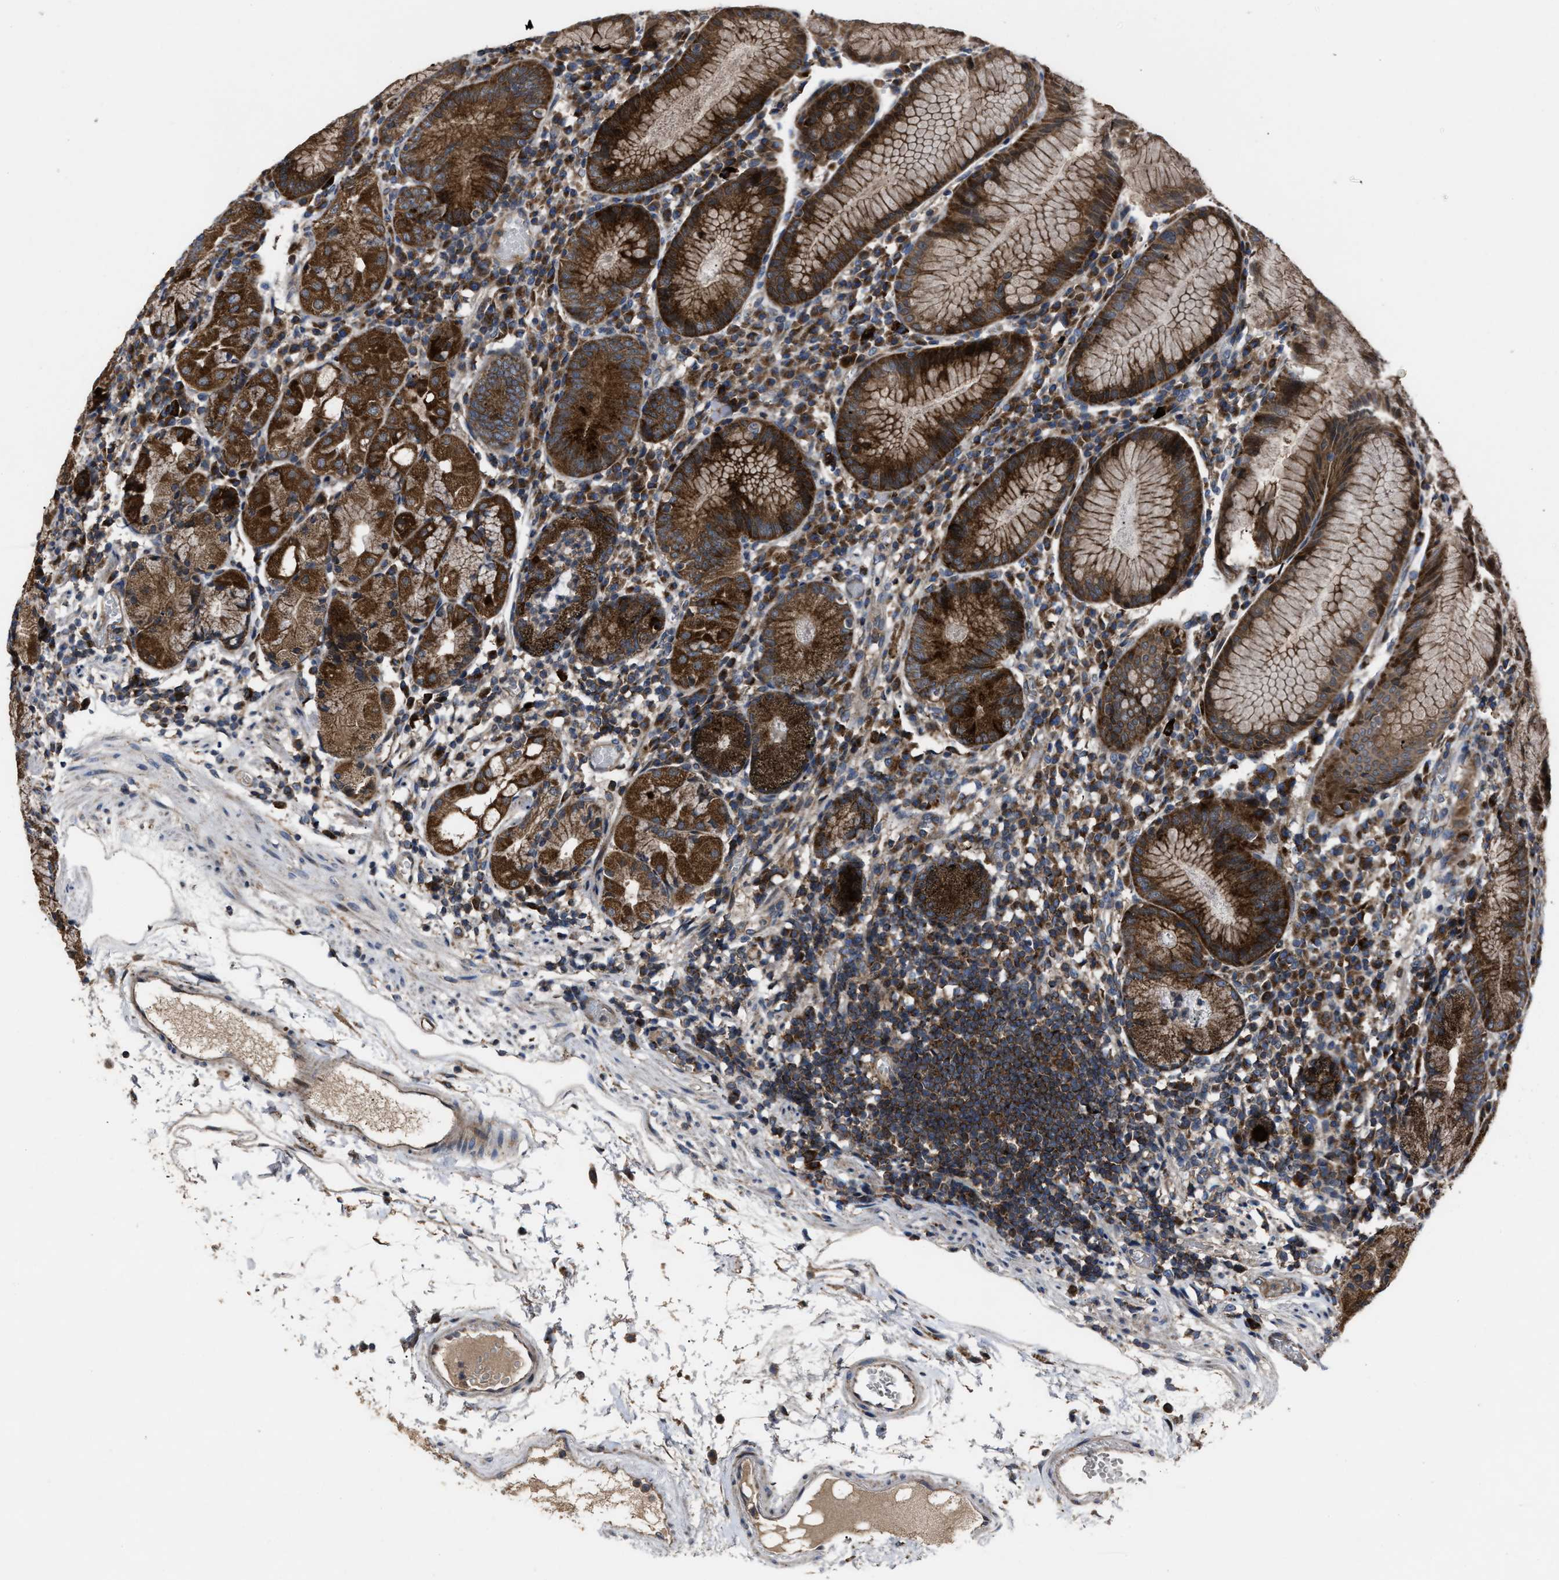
{"staining": {"intensity": "strong", "quantity": ">75%", "location": "cytoplasmic/membranous"}, "tissue": "stomach", "cell_type": "Glandular cells", "image_type": "normal", "snomed": [{"axis": "morphology", "description": "Normal tissue, NOS"}, {"axis": "topography", "description": "Stomach"}, {"axis": "topography", "description": "Stomach, lower"}], "caption": "About >75% of glandular cells in benign human stomach demonstrate strong cytoplasmic/membranous protein expression as visualized by brown immunohistochemical staining.", "gene": "PASK", "patient": {"sex": "female", "age": 75}}